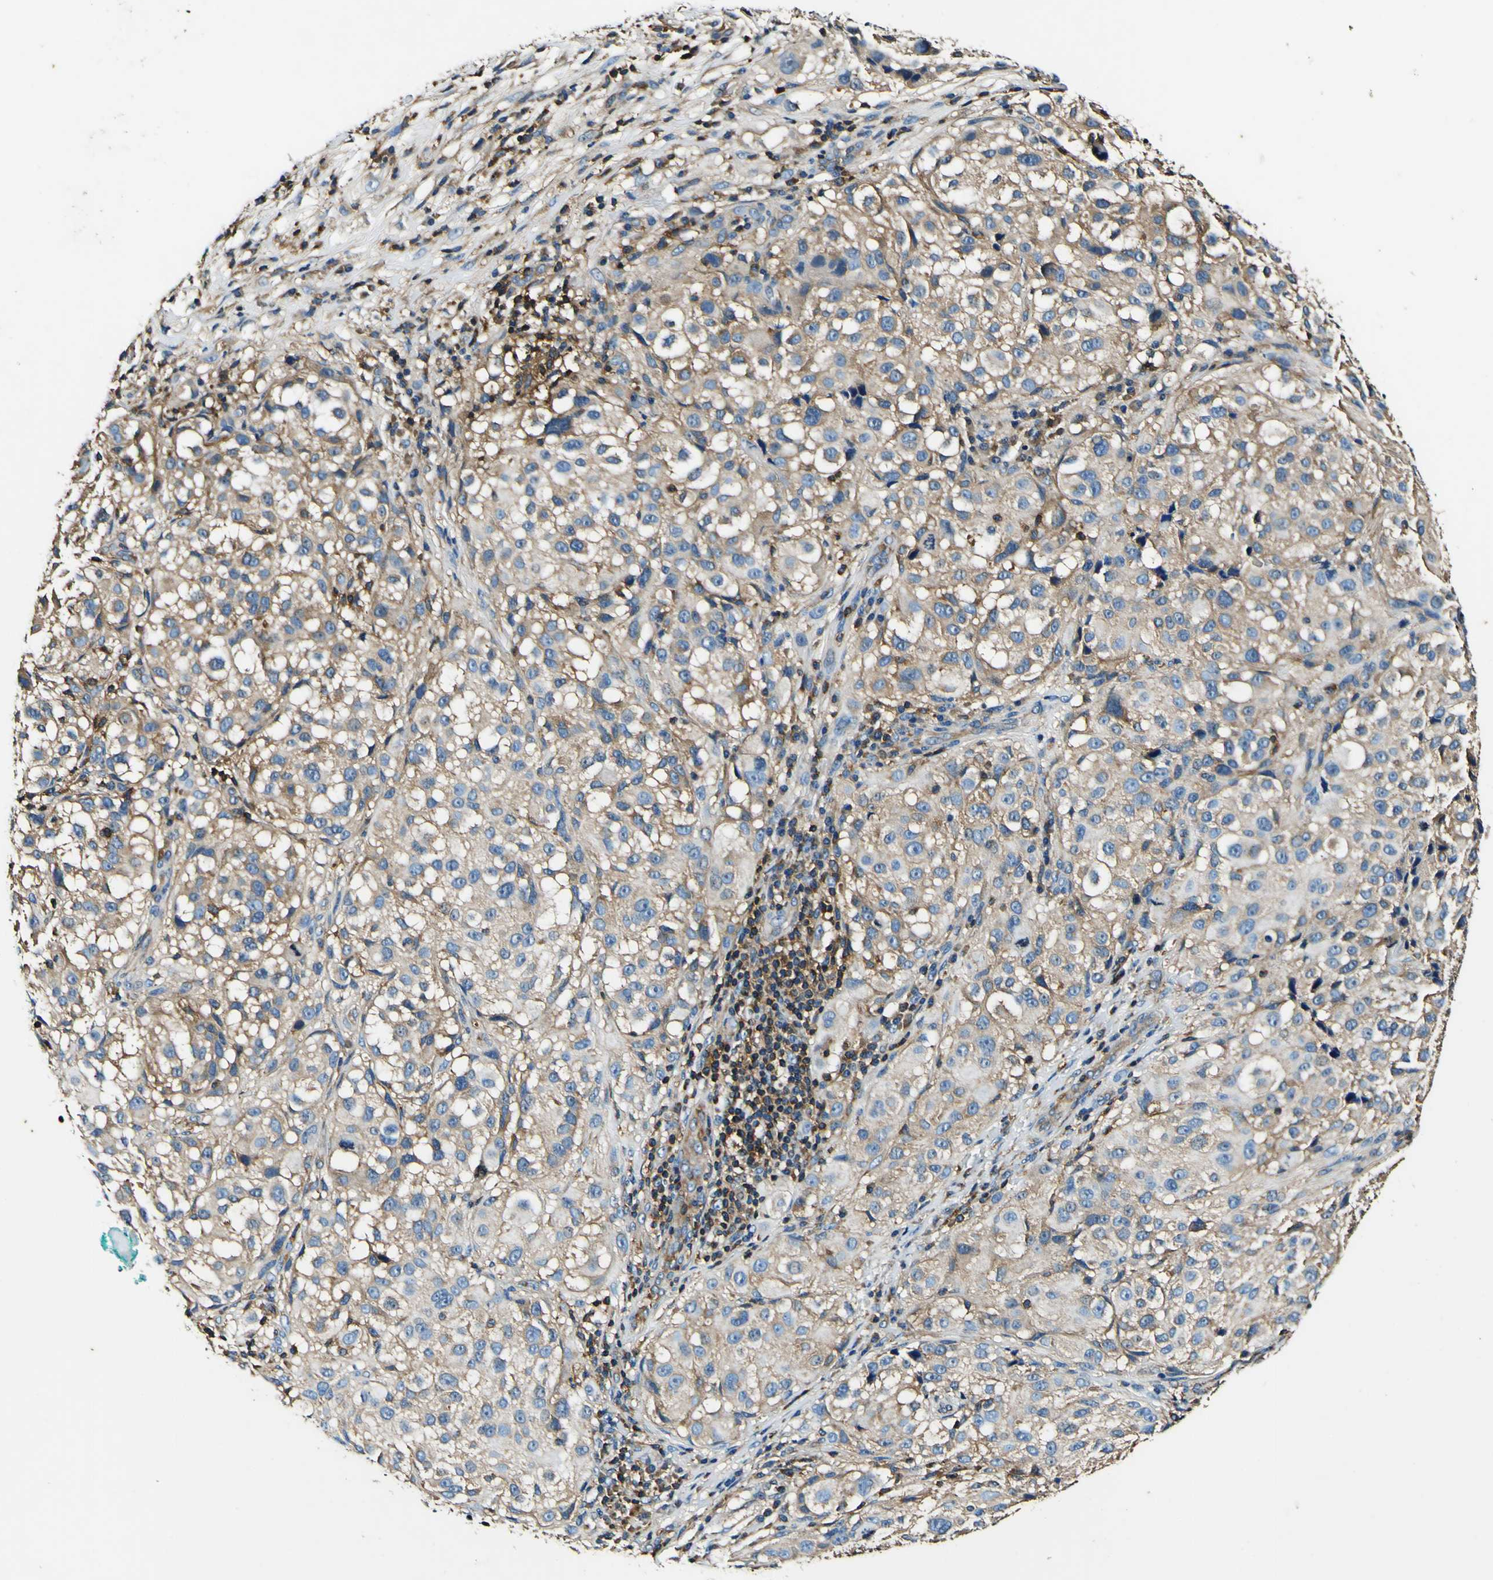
{"staining": {"intensity": "weak", "quantity": ">75%", "location": "cytoplasmic/membranous"}, "tissue": "melanoma", "cell_type": "Tumor cells", "image_type": "cancer", "snomed": [{"axis": "morphology", "description": "Necrosis, NOS"}, {"axis": "morphology", "description": "Malignant melanoma, NOS"}, {"axis": "topography", "description": "Skin"}], "caption": "A high-resolution histopathology image shows immunohistochemistry staining of malignant melanoma, which exhibits weak cytoplasmic/membranous positivity in approximately >75% of tumor cells.", "gene": "RHOT2", "patient": {"sex": "female", "age": 87}}